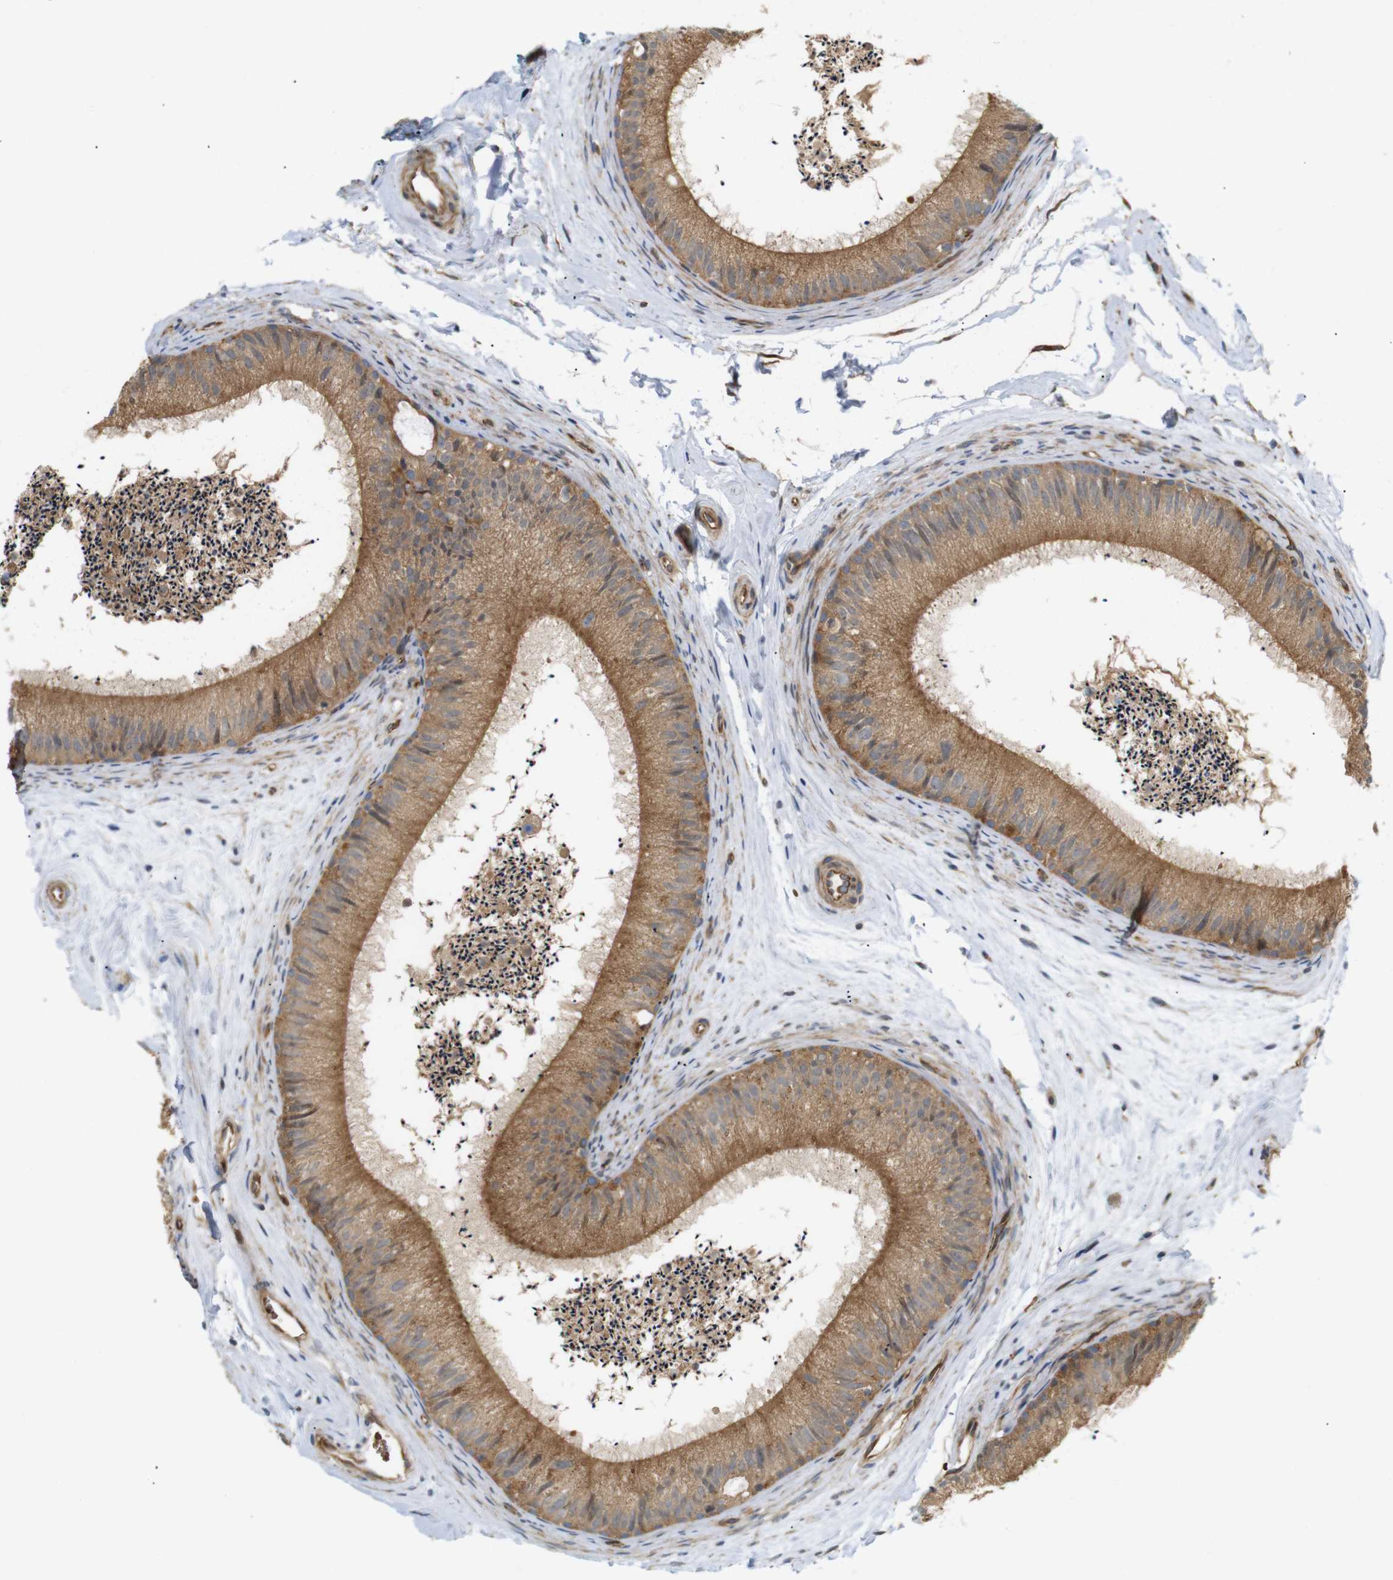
{"staining": {"intensity": "moderate", "quantity": ">75%", "location": "cytoplasmic/membranous"}, "tissue": "epididymis", "cell_type": "Glandular cells", "image_type": "normal", "snomed": [{"axis": "morphology", "description": "Normal tissue, NOS"}, {"axis": "topography", "description": "Epididymis"}], "caption": "Immunohistochemistry staining of normal epididymis, which reveals medium levels of moderate cytoplasmic/membranous positivity in approximately >75% of glandular cells indicating moderate cytoplasmic/membranous protein expression. The staining was performed using DAB (brown) for protein detection and nuclei were counterstained in hematoxylin (blue).", "gene": "RPTOR", "patient": {"sex": "male", "age": 56}}